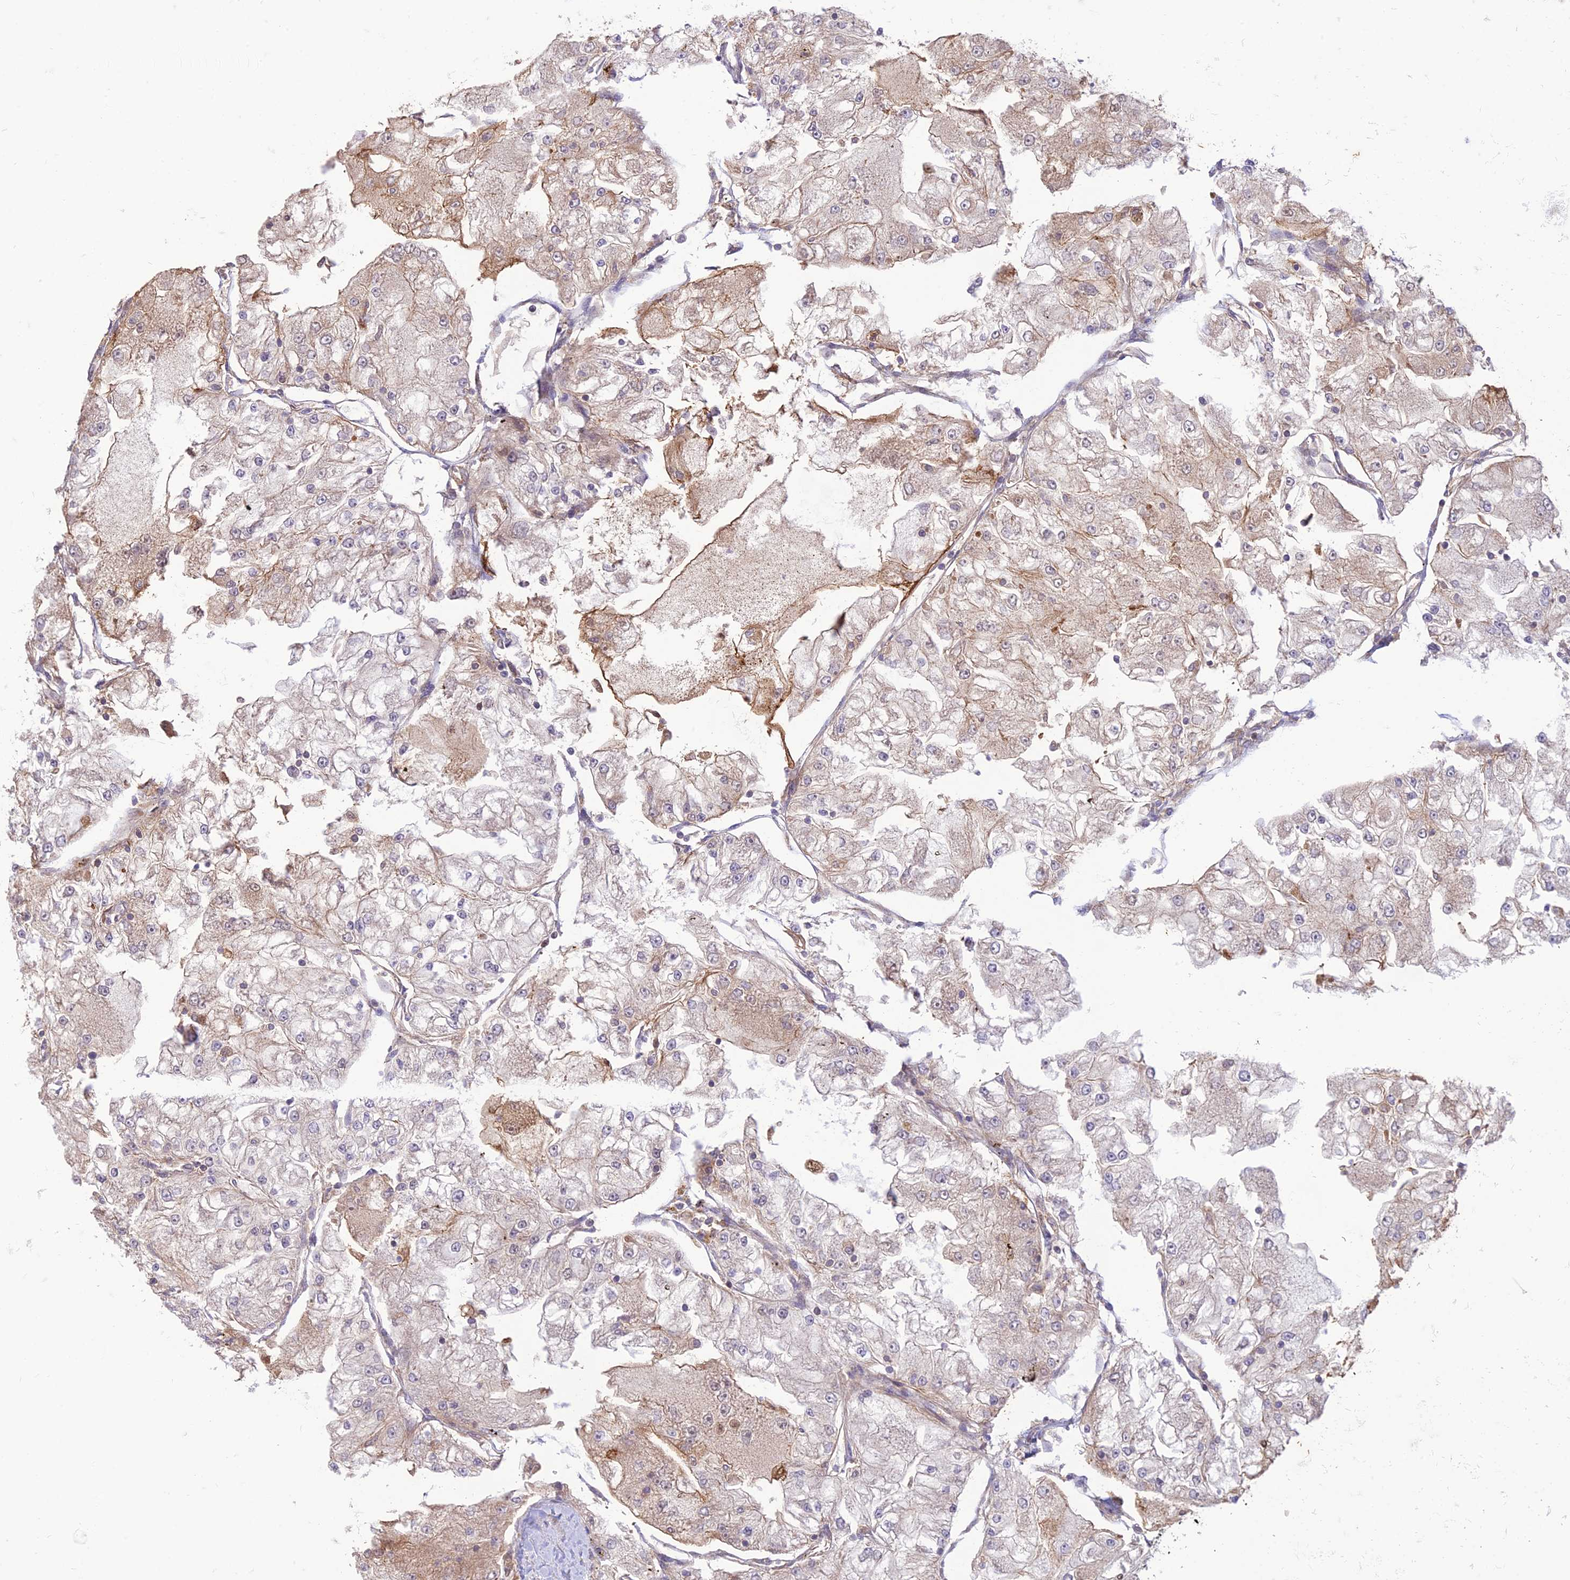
{"staining": {"intensity": "weak", "quantity": "25%-75%", "location": "cytoplasmic/membranous"}, "tissue": "renal cancer", "cell_type": "Tumor cells", "image_type": "cancer", "snomed": [{"axis": "morphology", "description": "Adenocarcinoma, NOS"}, {"axis": "topography", "description": "Kidney"}], "caption": "Human renal cancer stained with a protein marker exhibits weak staining in tumor cells.", "gene": "HPSE2", "patient": {"sex": "female", "age": 72}}